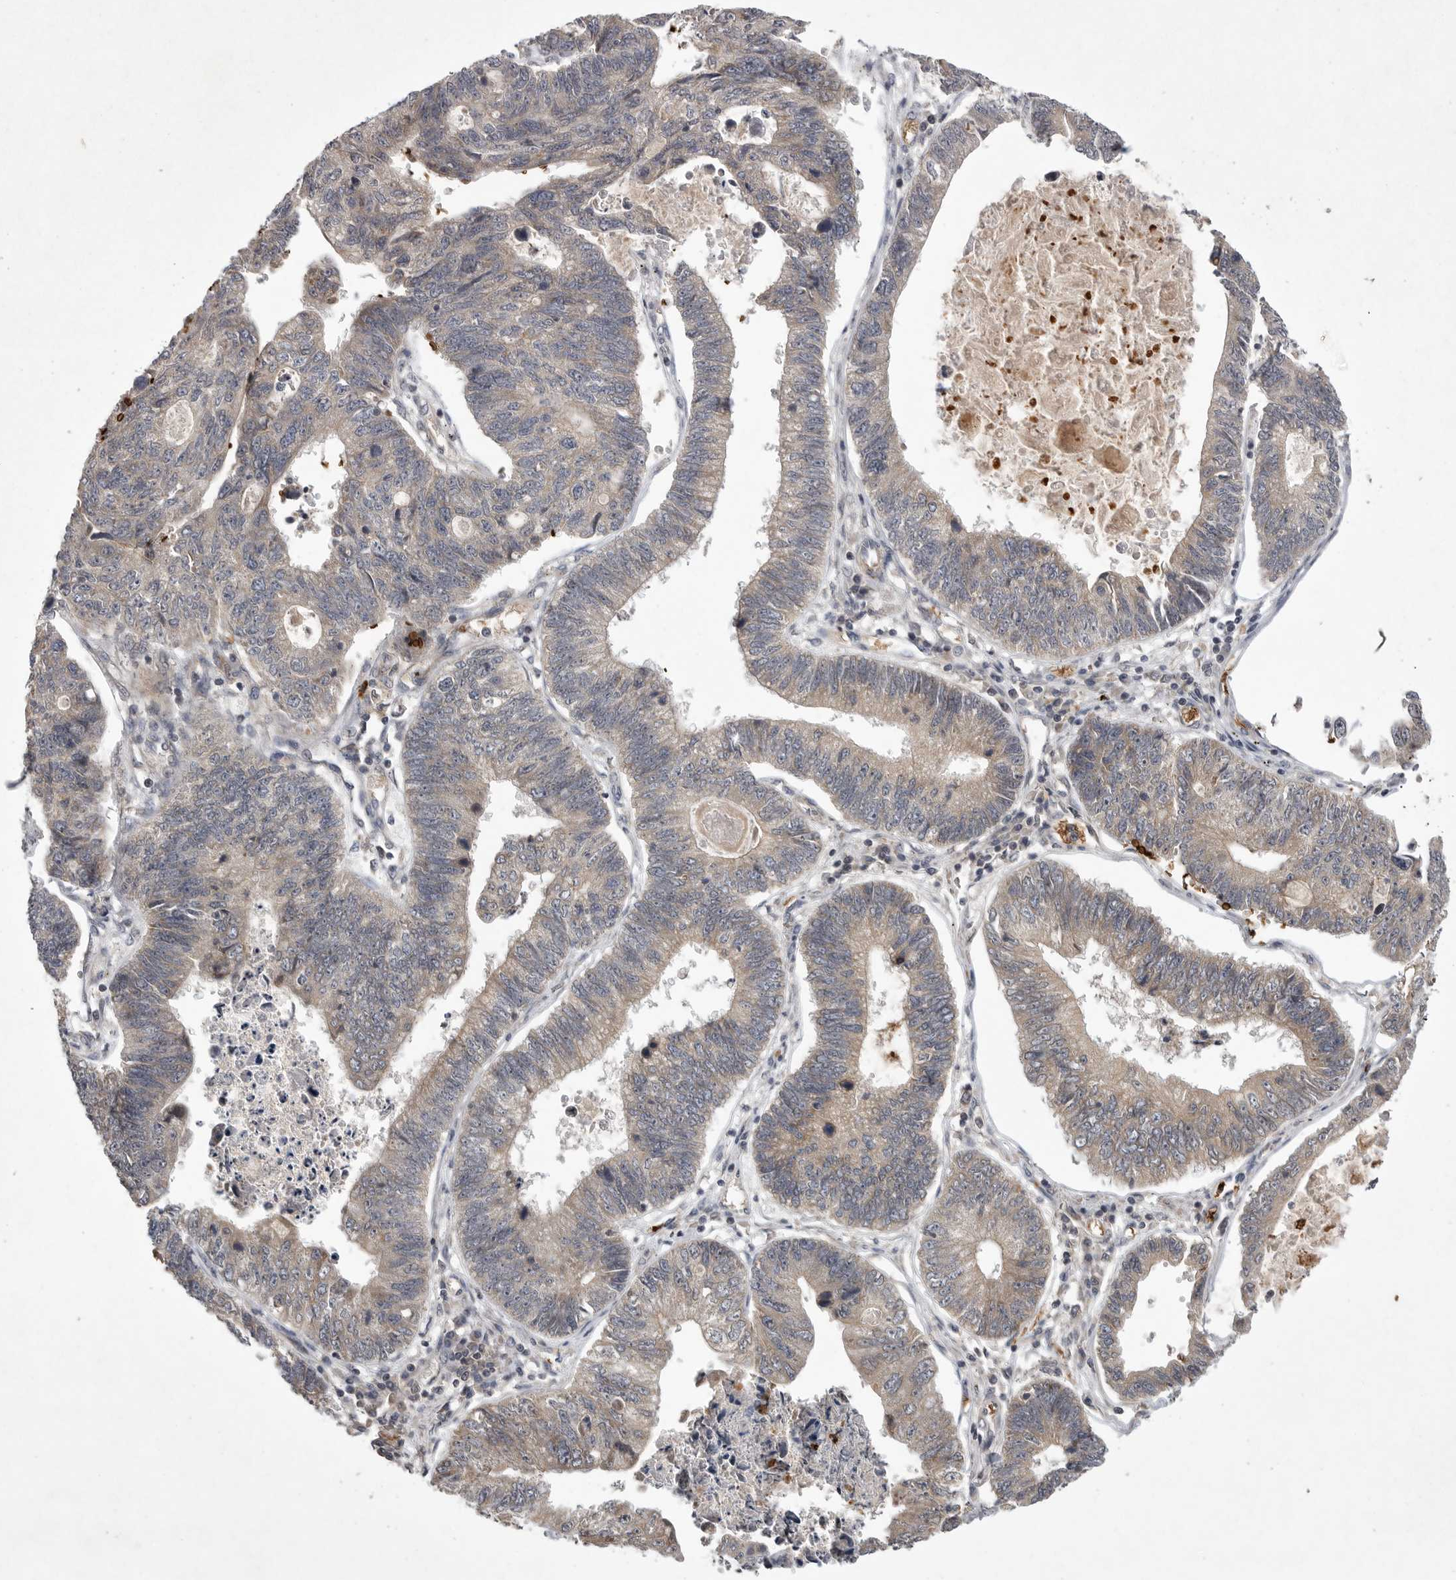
{"staining": {"intensity": "weak", "quantity": "25%-75%", "location": "cytoplasmic/membranous"}, "tissue": "stomach cancer", "cell_type": "Tumor cells", "image_type": "cancer", "snomed": [{"axis": "morphology", "description": "Adenocarcinoma, NOS"}, {"axis": "topography", "description": "Stomach"}], "caption": "Immunohistochemistry (IHC) micrograph of neoplastic tissue: stomach cancer stained using IHC demonstrates low levels of weak protein expression localized specifically in the cytoplasmic/membranous of tumor cells, appearing as a cytoplasmic/membranous brown color.", "gene": "UBE3D", "patient": {"sex": "male", "age": 59}}